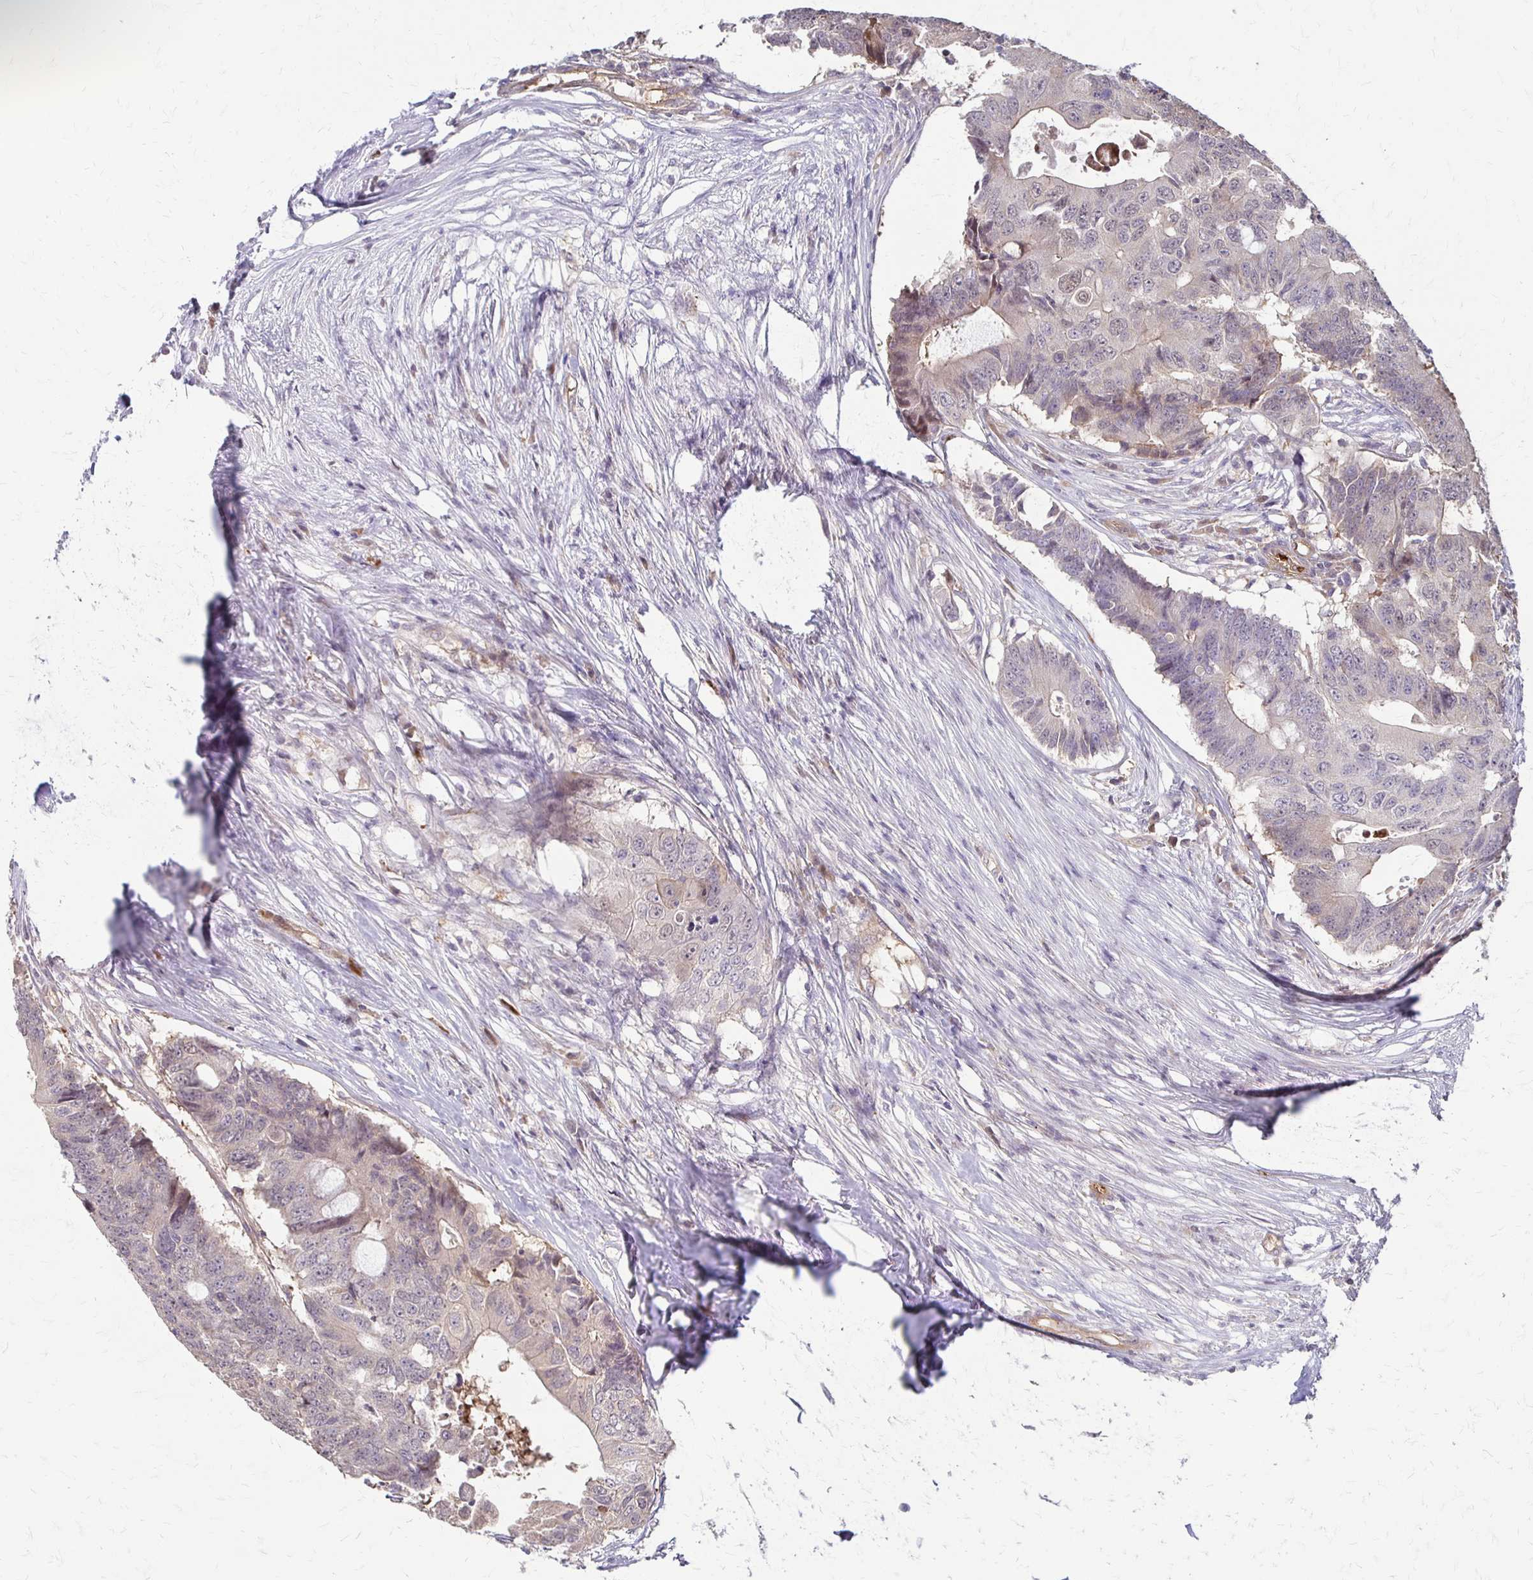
{"staining": {"intensity": "negative", "quantity": "none", "location": "none"}, "tissue": "colorectal cancer", "cell_type": "Tumor cells", "image_type": "cancer", "snomed": [{"axis": "morphology", "description": "Adenocarcinoma, NOS"}, {"axis": "topography", "description": "Colon"}], "caption": "The immunohistochemistry (IHC) photomicrograph has no significant staining in tumor cells of colorectal cancer tissue. The staining is performed using DAB (3,3'-diaminobenzidine) brown chromogen with nuclei counter-stained in using hematoxylin.", "gene": "CFL2", "patient": {"sex": "male", "age": 71}}